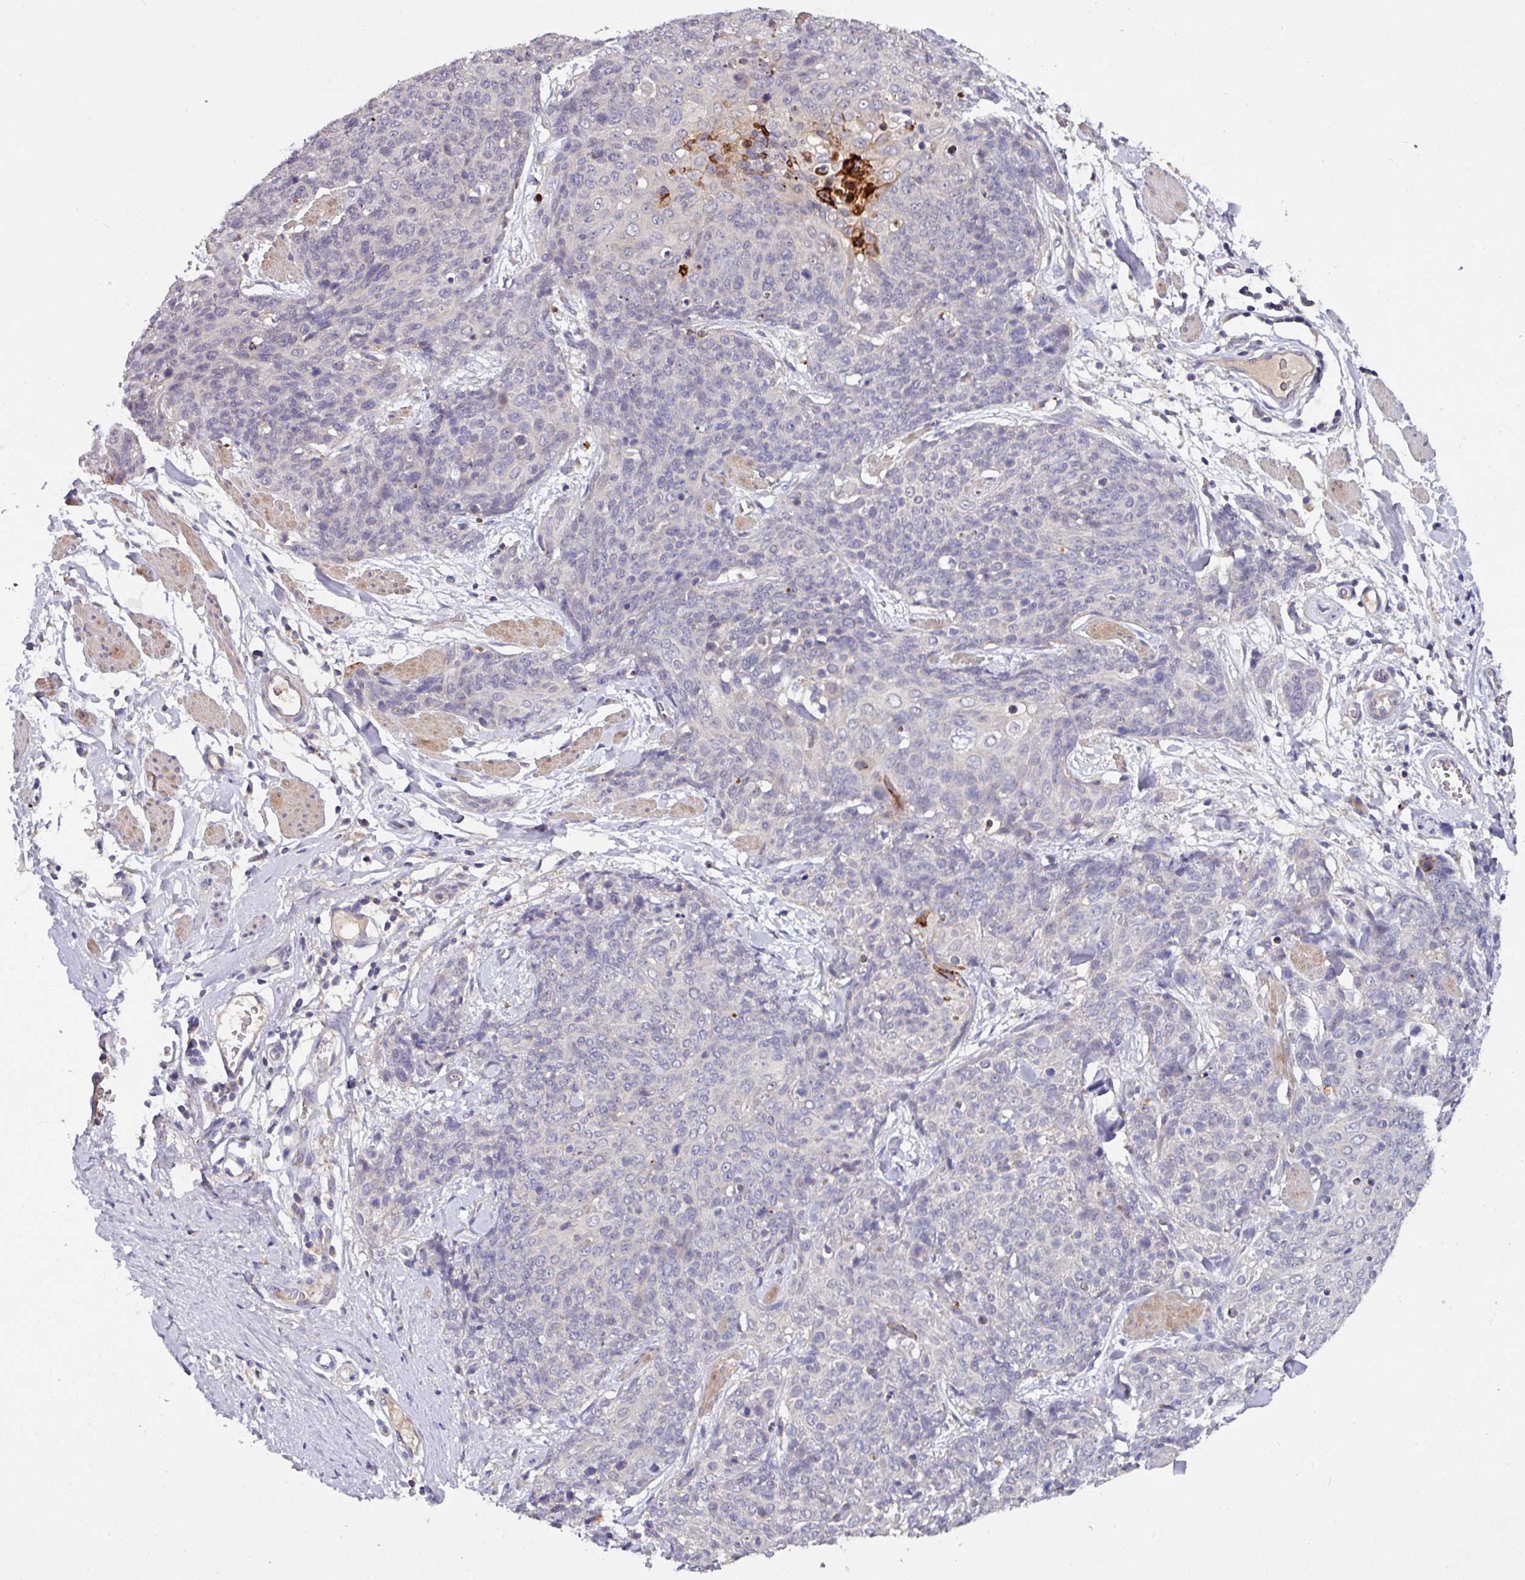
{"staining": {"intensity": "strong", "quantity": "<25%", "location": "cytoplasmic/membranous"}, "tissue": "skin cancer", "cell_type": "Tumor cells", "image_type": "cancer", "snomed": [{"axis": "morphology", "description": "Squamous cell carcinoma, NOS"}, {"axis": "topography", "description": "Skin"}, {"axis": "topography", "description": "Vulva"}], "caption": "Strong cytoplasmic/membranous positivity for a protein is present in approximately <25% of tumor cells of skin cancer (squamous cell carcinoma) using immunohistochemistry.", "gene": "AEBP2", "patient": {"sex": "female", "age": 85}}